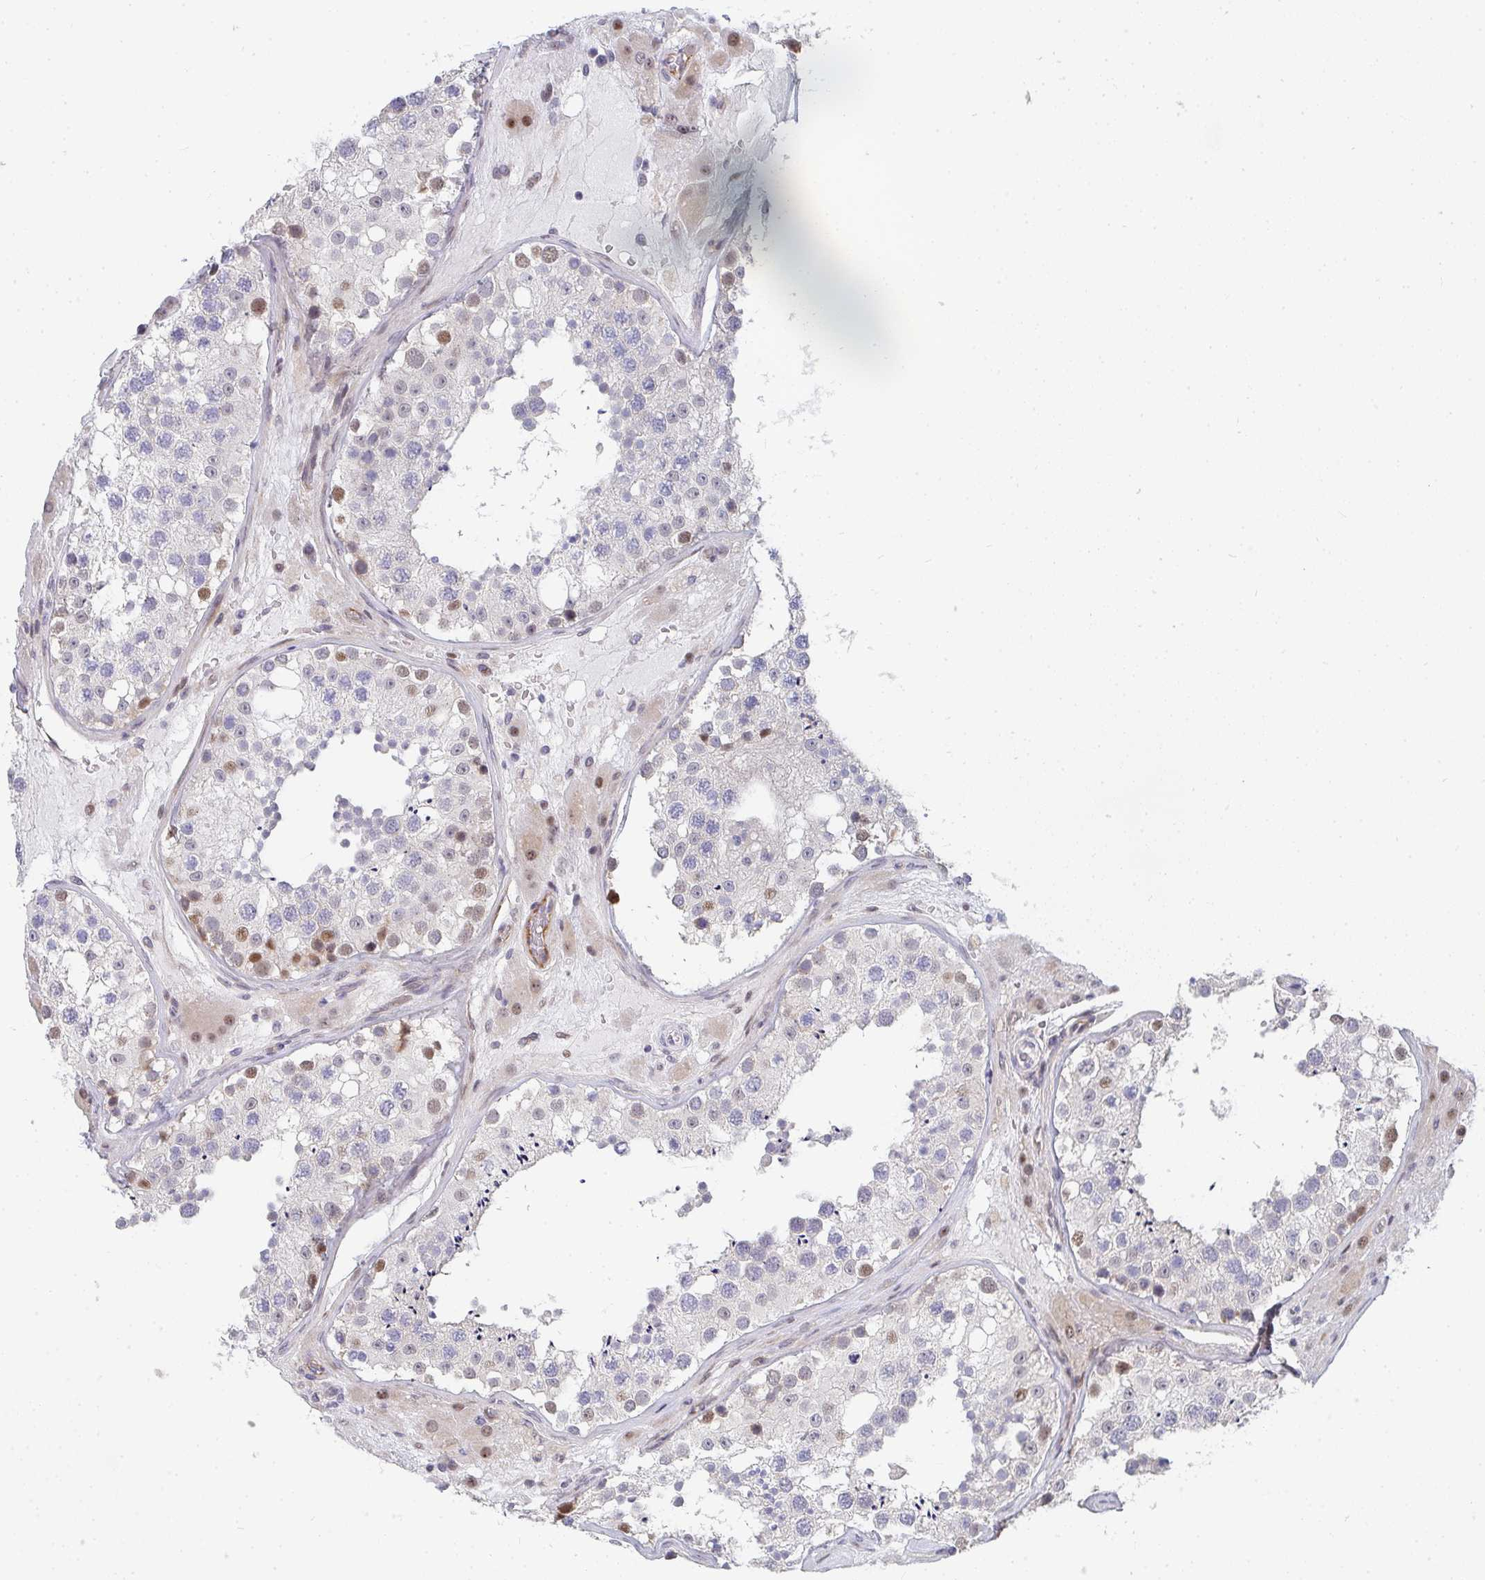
{"staining": {"intensity": "strong", "quantity": "<25%", "location": "nuclear"}, "tissue": "testis", "cell_type": "Cells in seminiferous ducts", "image_type": "normal", "snomed": [{"axis": "morphology", "description": "Normal tissue, NOS"}, {"axis": "topography", "description": "Testis"}], "caption": "Human testis stained for a protein (brown) shows strong nuclear positive positivity in approximately <25% of cells in seminiferous ducts.", "gene": "ZIC3", "patient": {"sex": "male", "age": 26}}